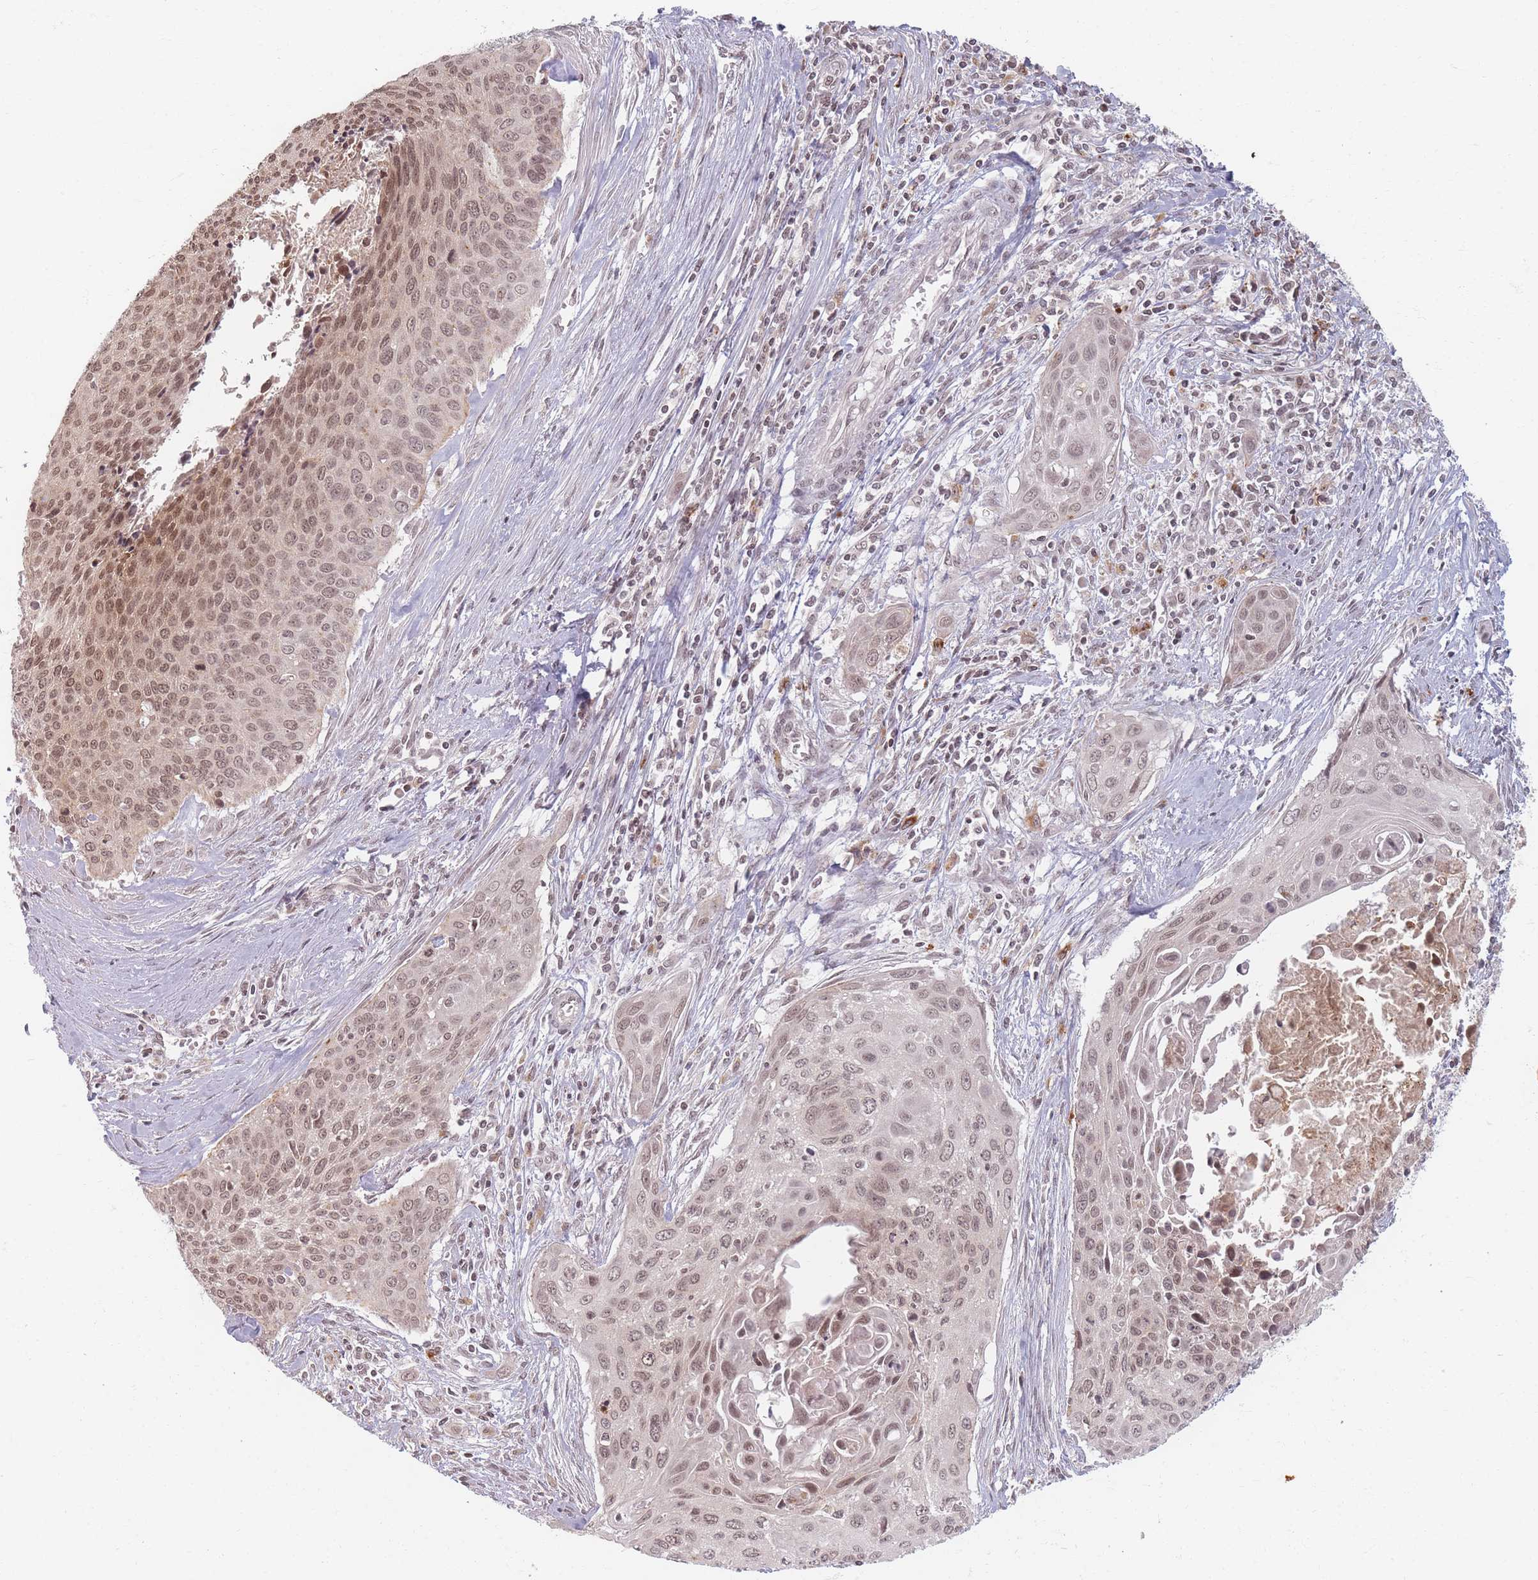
{"staining": {"intensity": "moderate", "quantity": ">75%", "location": "nuclear"}, "tissue": "cervical cancer", "cell_type": "Tumor cells", "image_type": "cancer", "snomed": [{"axis": "morphology", "description": "Squamous cell carcinoma, NOS"}, {"axis": "topography", "description": "Cervix"}], "caption": "Squamous cell carcinoma (cervical) stained with a protein marker exhibits moderate staining in tumor cells.", "gene": "SPATA45", "patient": {"sex": "female", "age": 55}}